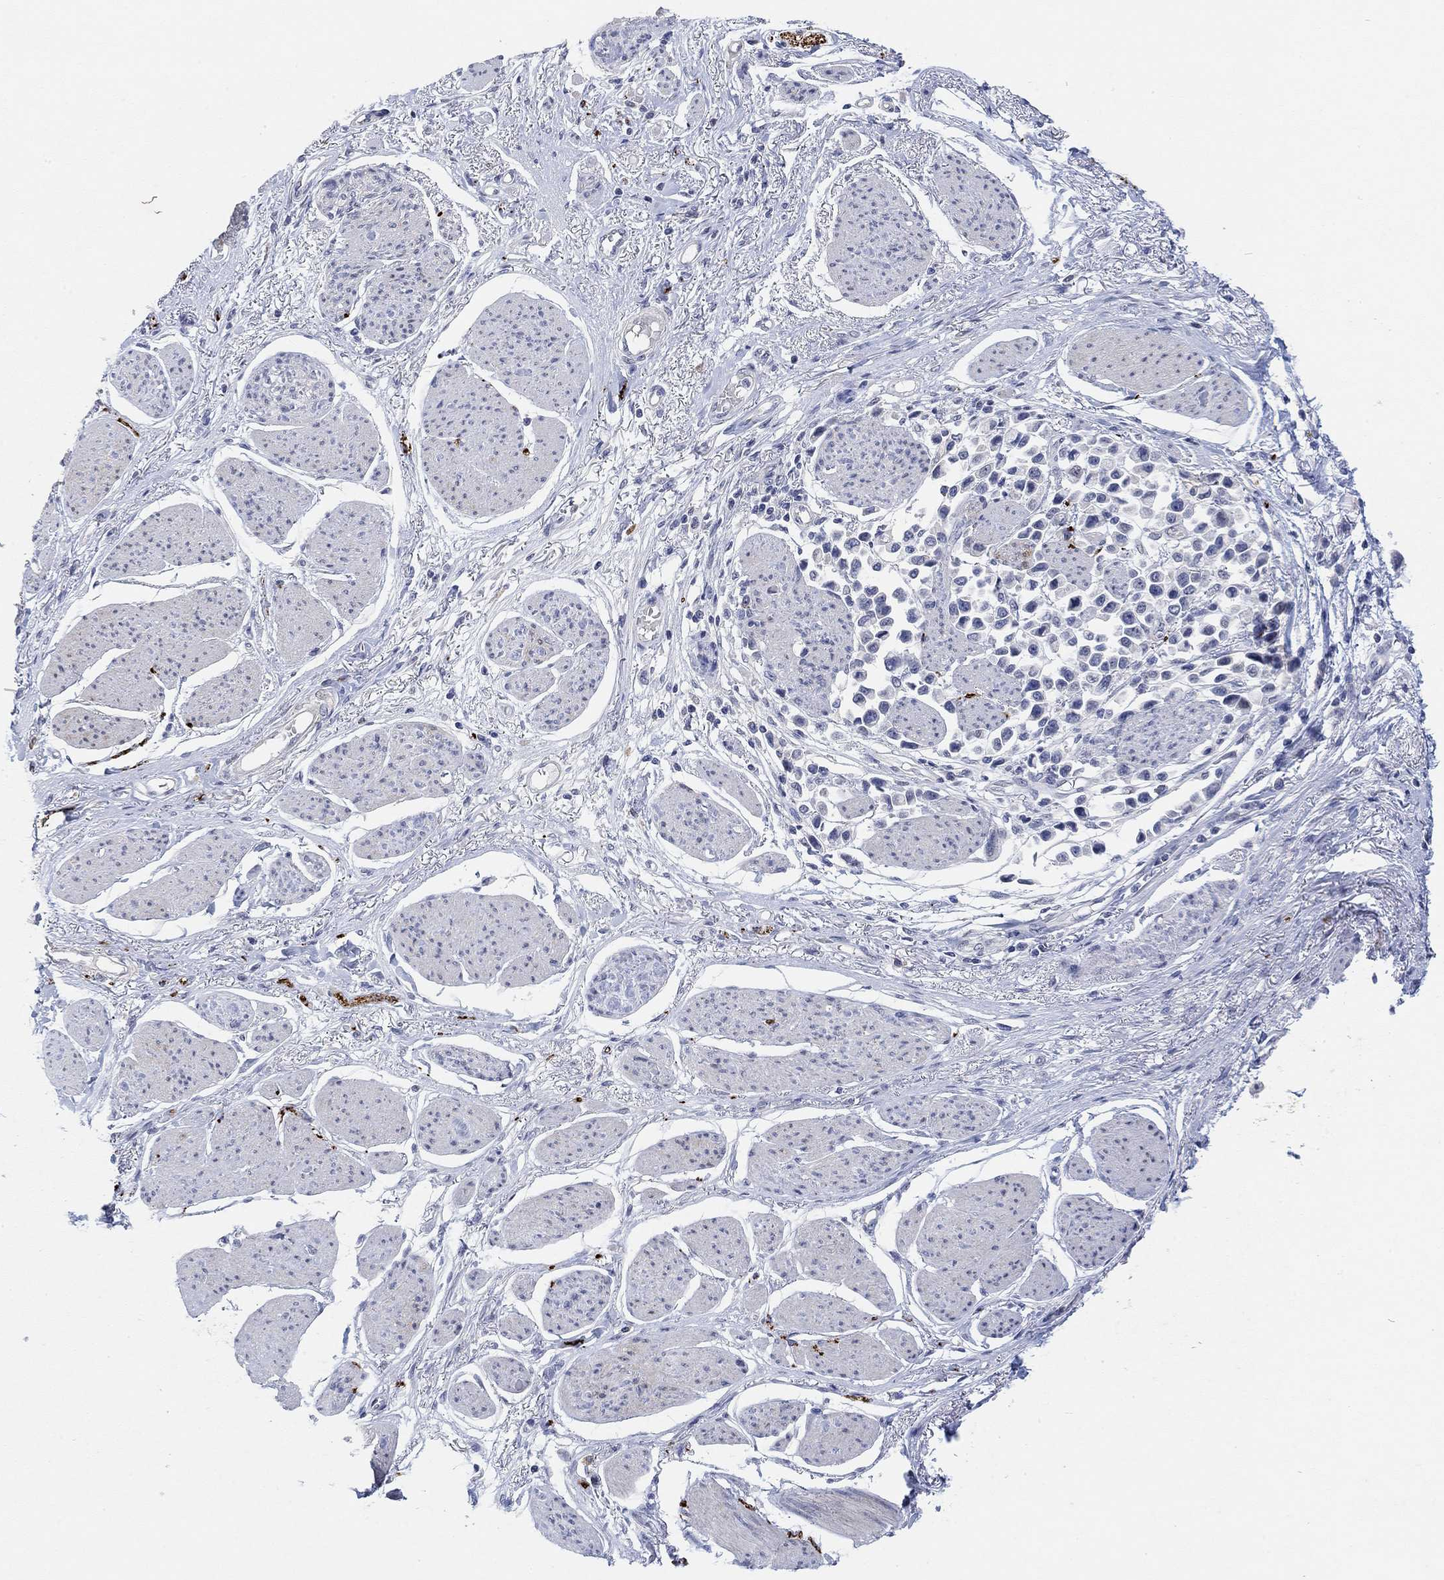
{"staining": {"intensity": "negative", "quantity": "none", "location": "none"}, "tissue": "stomach cancer", "cell_type": "Tumor cells", "image_type": "cancer", "snomed": [{"axis": "morphology", "description": "Adenocarcinoma, NOS"}, {"axis": "topography", "description": "Stomach"}], "caption": "The image demonstrates no staining of tumor cells in stomach cancer (adenocarcinoma). Brightfield microscopy of IHC stained with DAB (brown) and hematoxylin (blue), captured at high magnification.", "gene": "VAT1L", "patient": {"sex": "female", "age": 81}}